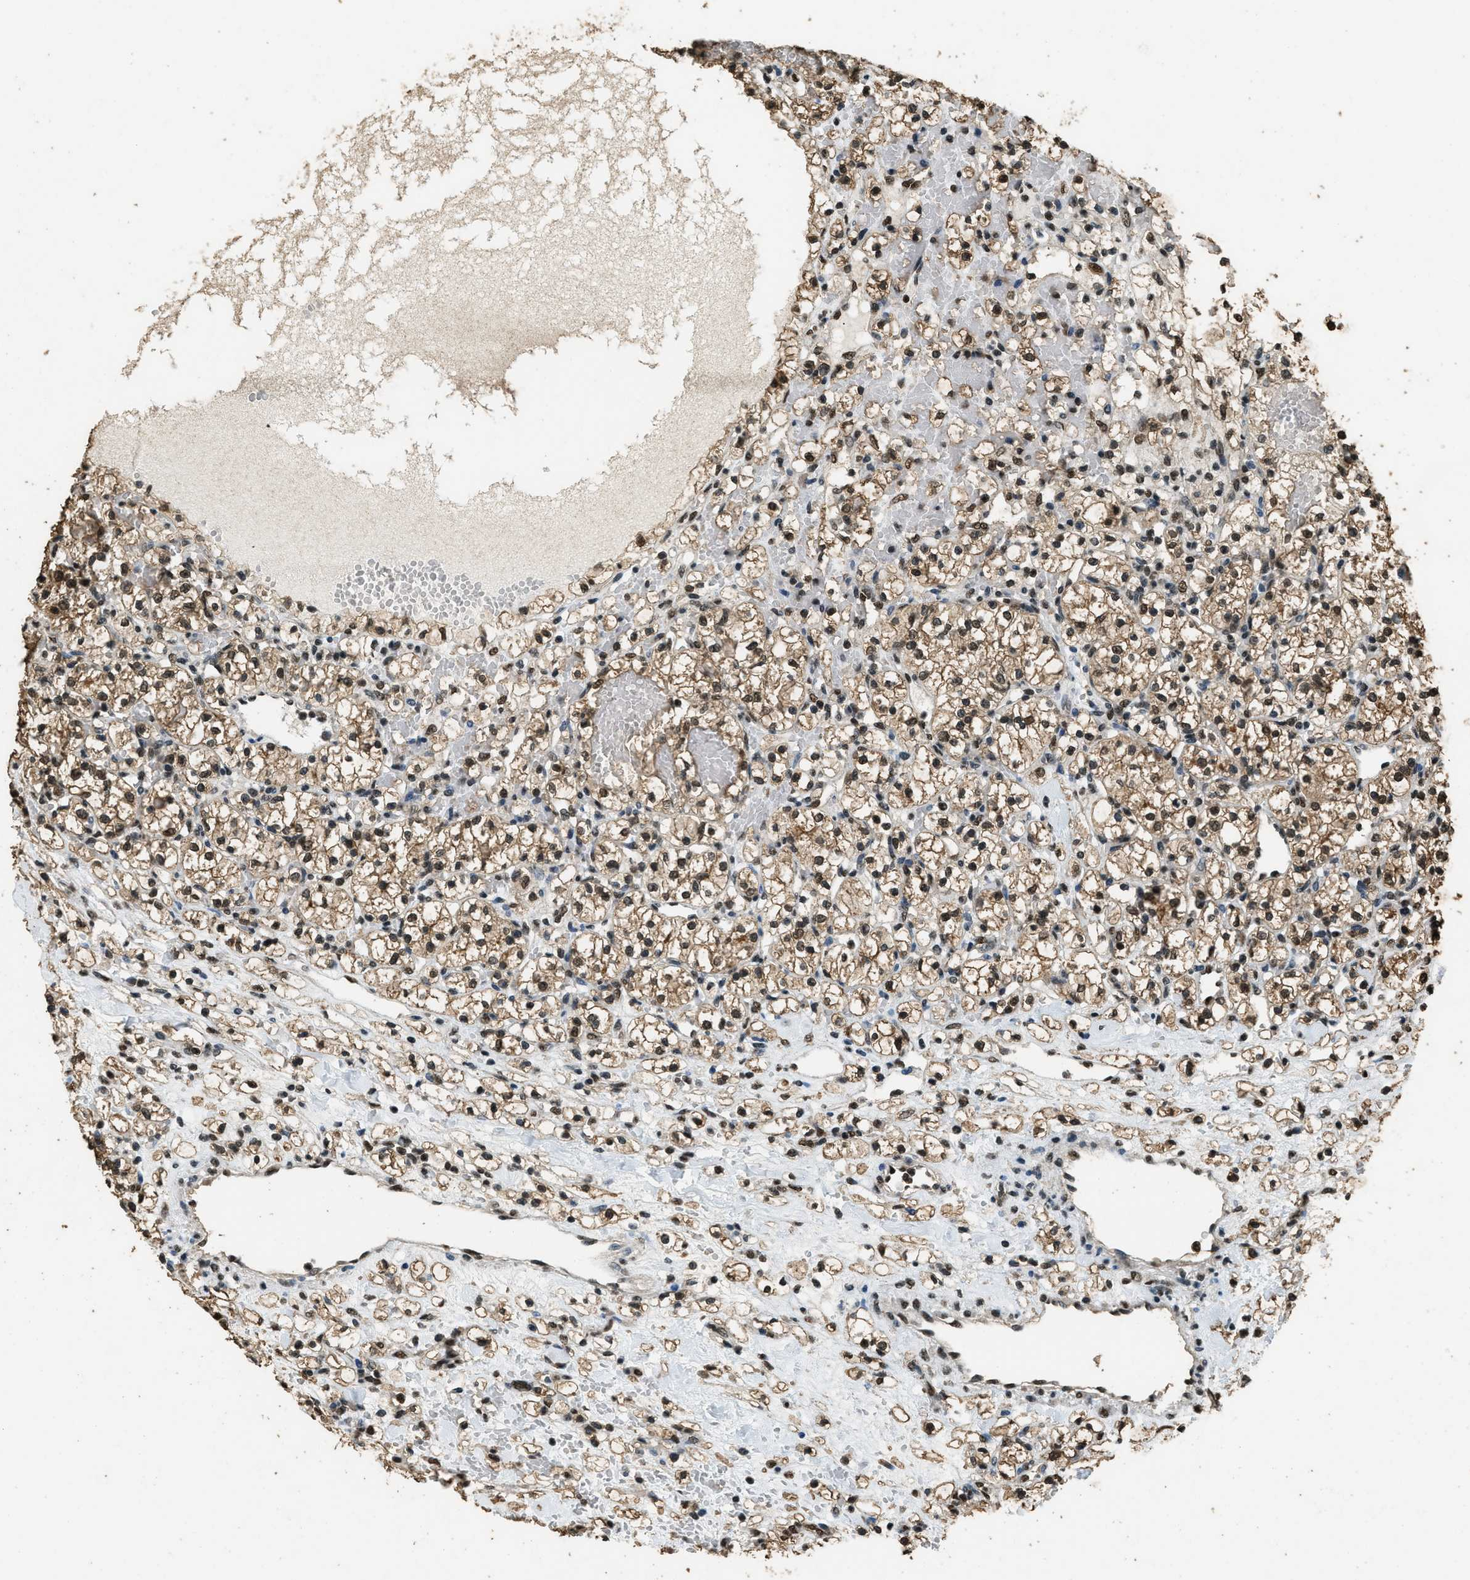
{"staining": {"intensity": "moderate", "quantity": ">75%", "location": "cytoplasmic/membranous,nuclear"}, "tissue": "renal cancer", "cell_type": "Tumor cells", "image_type": "cancer", "snomed": [{"axis": "morphology", "description": "Adenocarcinoma, NOS"}, {"axis": "topography", "description": "Kidney"}], "caption": "A brown stain labels moderate cytoplasmic/membranous and nuclear expression of a protein in human renal adenocarcinoma tumor cells.", "gene": "MYB", "patient": {"sex": "female", "age": 60}}